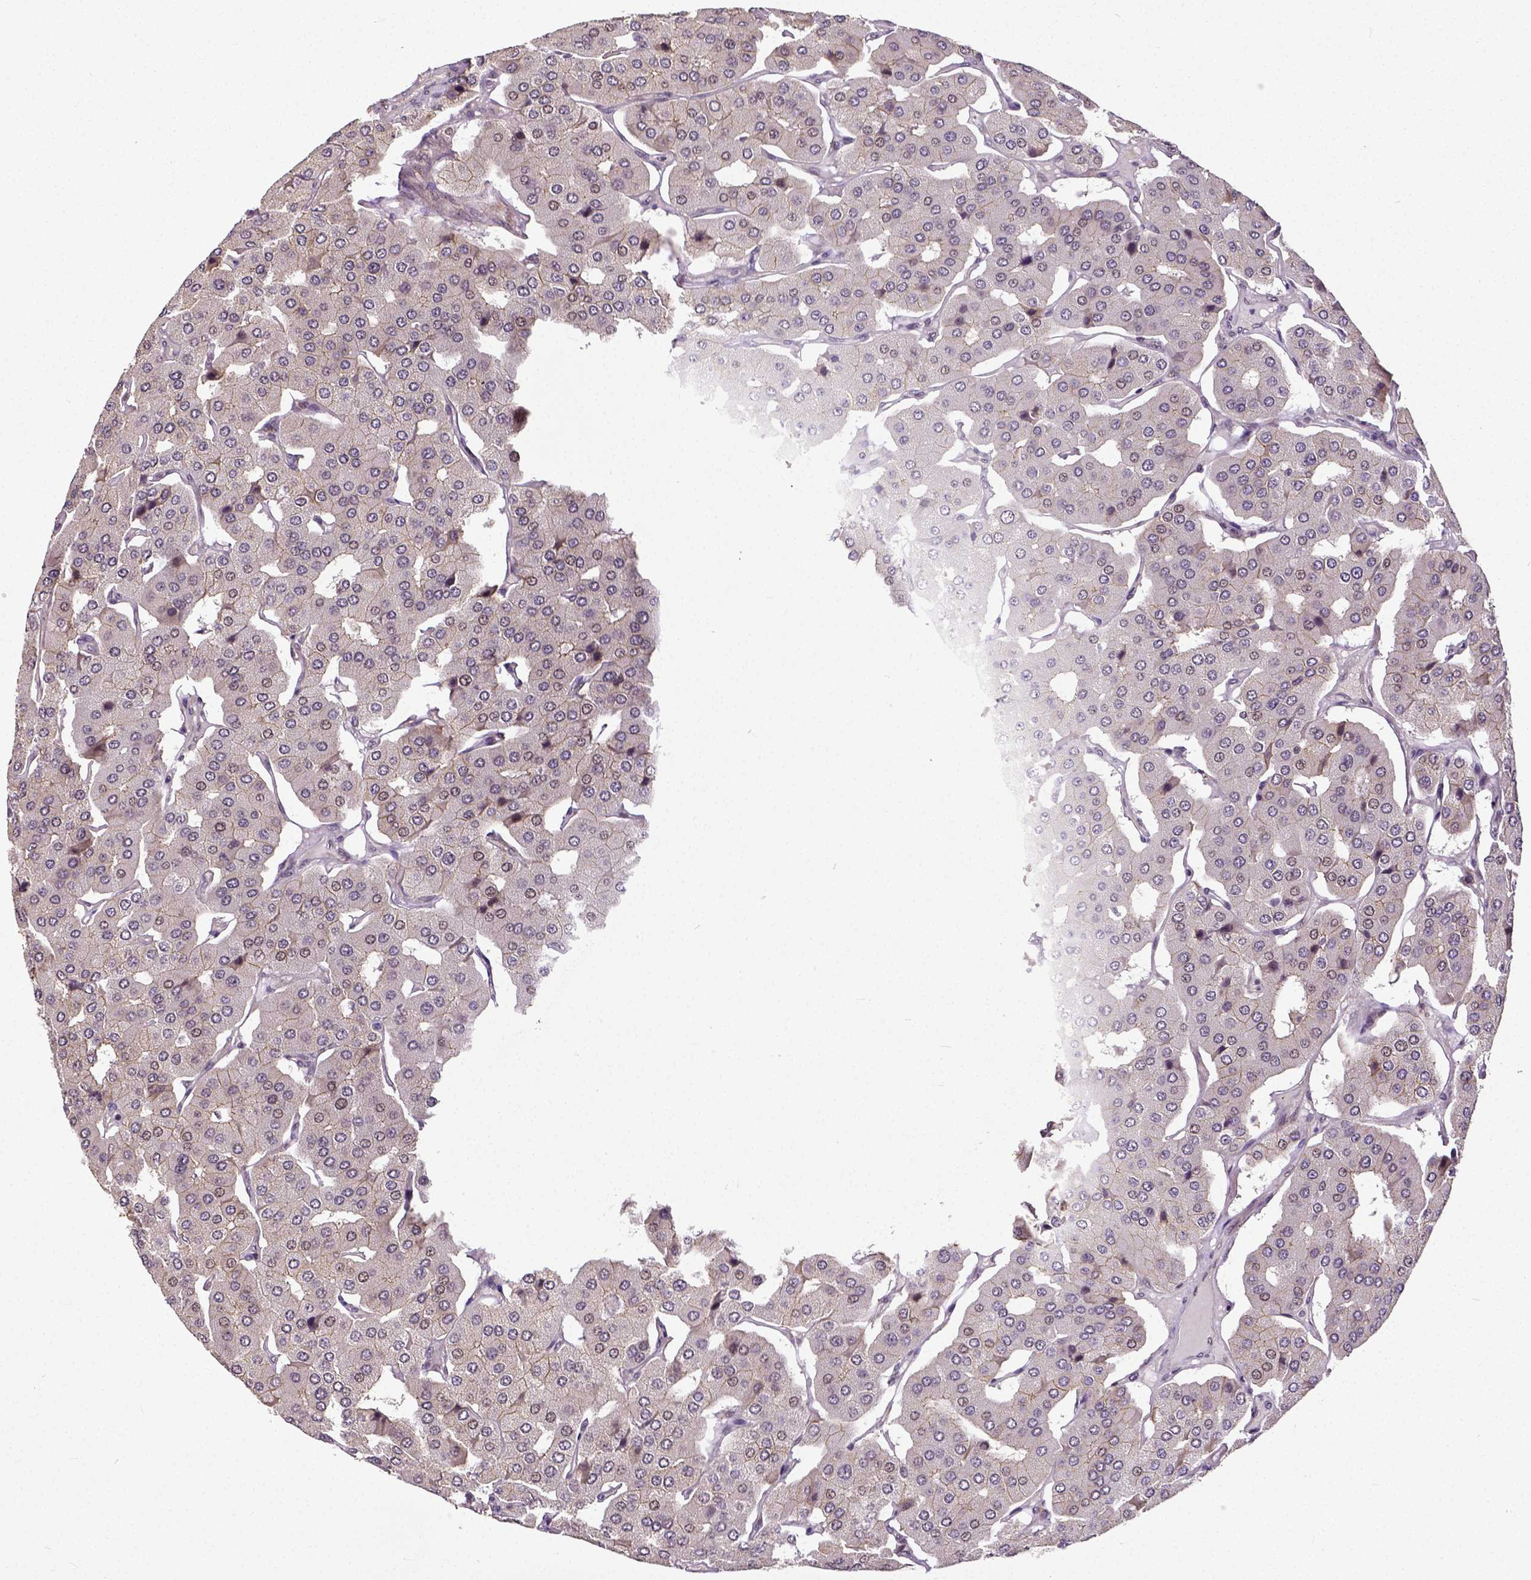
{"staining": {"intensity": "weak", "quantity": "<25%", "location": "cytoplasmic/membranous"}, "tissue": "parathyroid gland", "cell_type": "Glandular cells", "image_type": "normal", "snomed": [{"axis": "morphology", "description": "Normal tissue, NOS"}, {"axis": "morphology", "description": "Adenoma, NOS"}, {"axis": "topography", "description": "Parathyroid gland"}], "caption": "This is an immunohistochemistry image of normal human parathyroid gland. There is no expression in glandular cells.", "gene": "DICER1", "patient": {"sex": "female", "age": 86}}